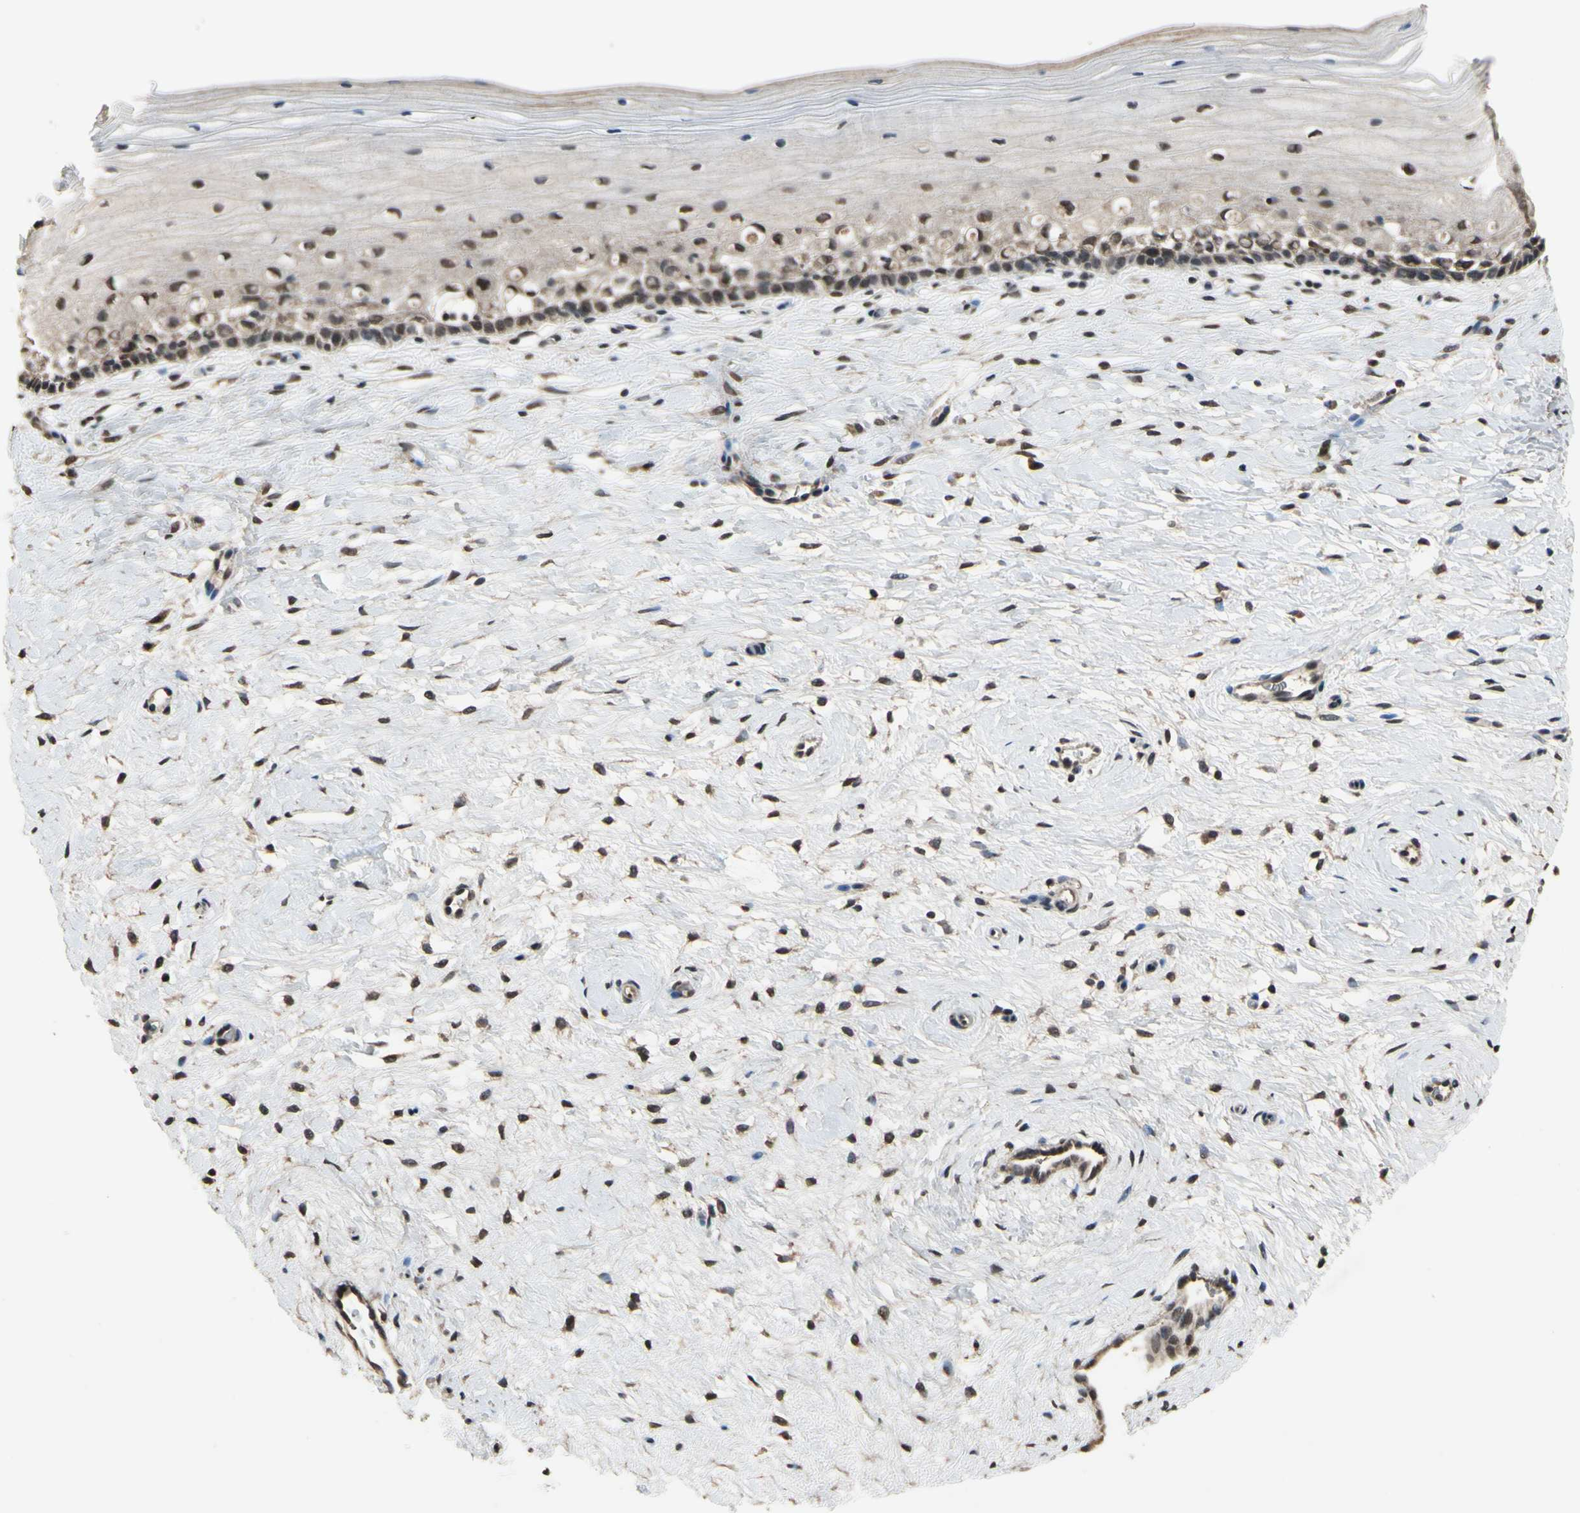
{"staining": {"intensity": "strong", "quantity": ">75%", "location": "nuclear"}, "tissue": "cervix", "cell_type": "Glandular cells", "image_type": "normal", "snomed": [{"axis": "morphology", "description": "Normal tissue, NOS"}, {"axis": "topography", "description": "Cervix"}], "caption": "Immunohistochemistry (IHC) staining of normal cervix, which displays high levels of strong nuclear expression in about >75% of glandular cells indicating strong nuclear protein staining. The staining was performed using DAB (brown) for protein detection and nuclei were counterstained in hematoxylin (blue).", "gene": "ZNF174", "patient": {"sex": "female", "age": 39}}